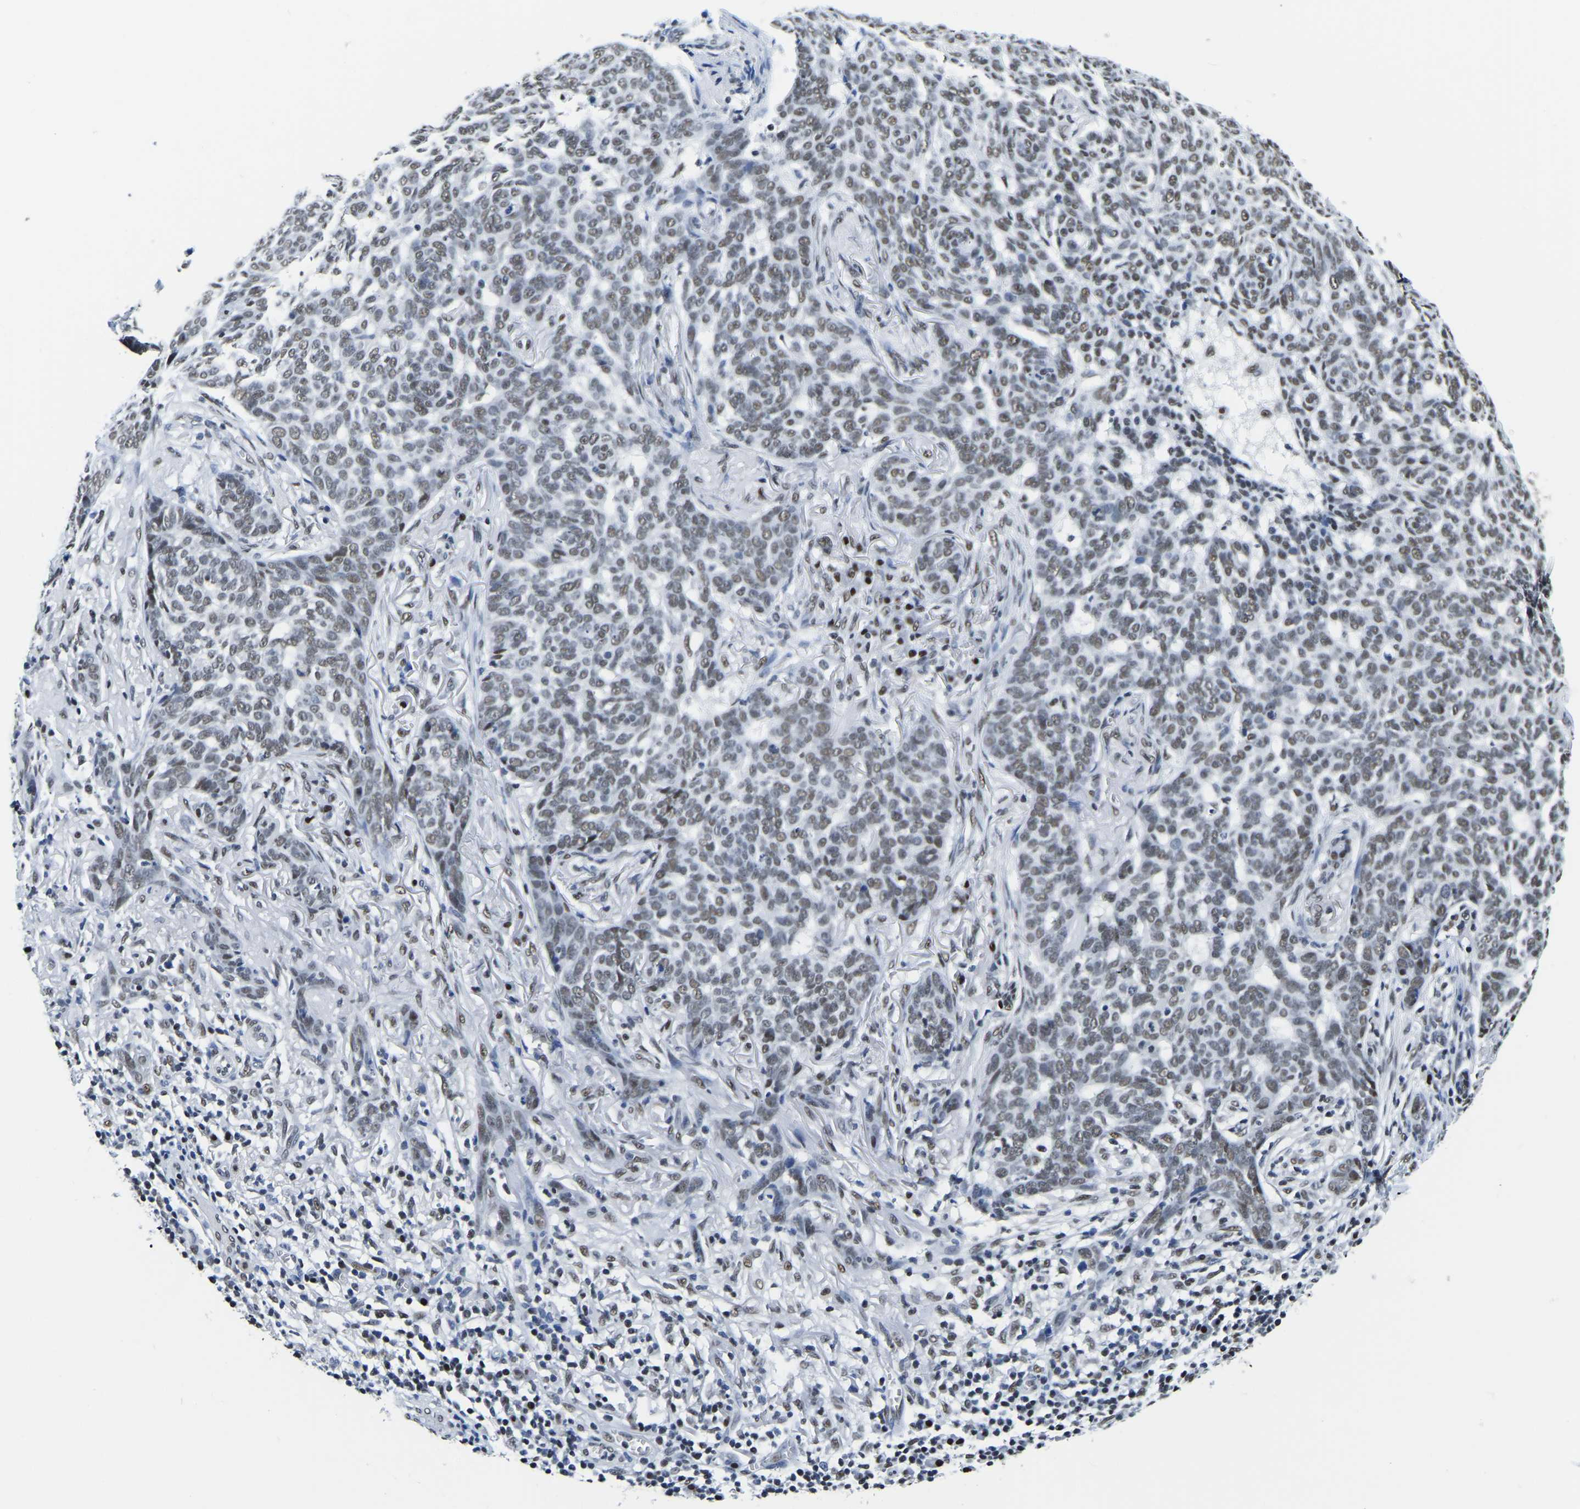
{"staining": {"intensity": "moderate", "quantity": "25%-75%", "location": "nuclear"}, "tissue": "skin cancer", "cell_type": "Tumor cells", "image_type": "cancer", "snomed": [{"axis": "morphology", "description": "Basal cell carcinoma"}, {"axis": "topography", "description": "Skin"}], "caption": "The photomicrograph reveals a brown stain indicating the presence of a protein in the nuclear of tumor cells in skin cancer.", "gene": "UBA1", "patient": {"sex": "male", "age": 85}}